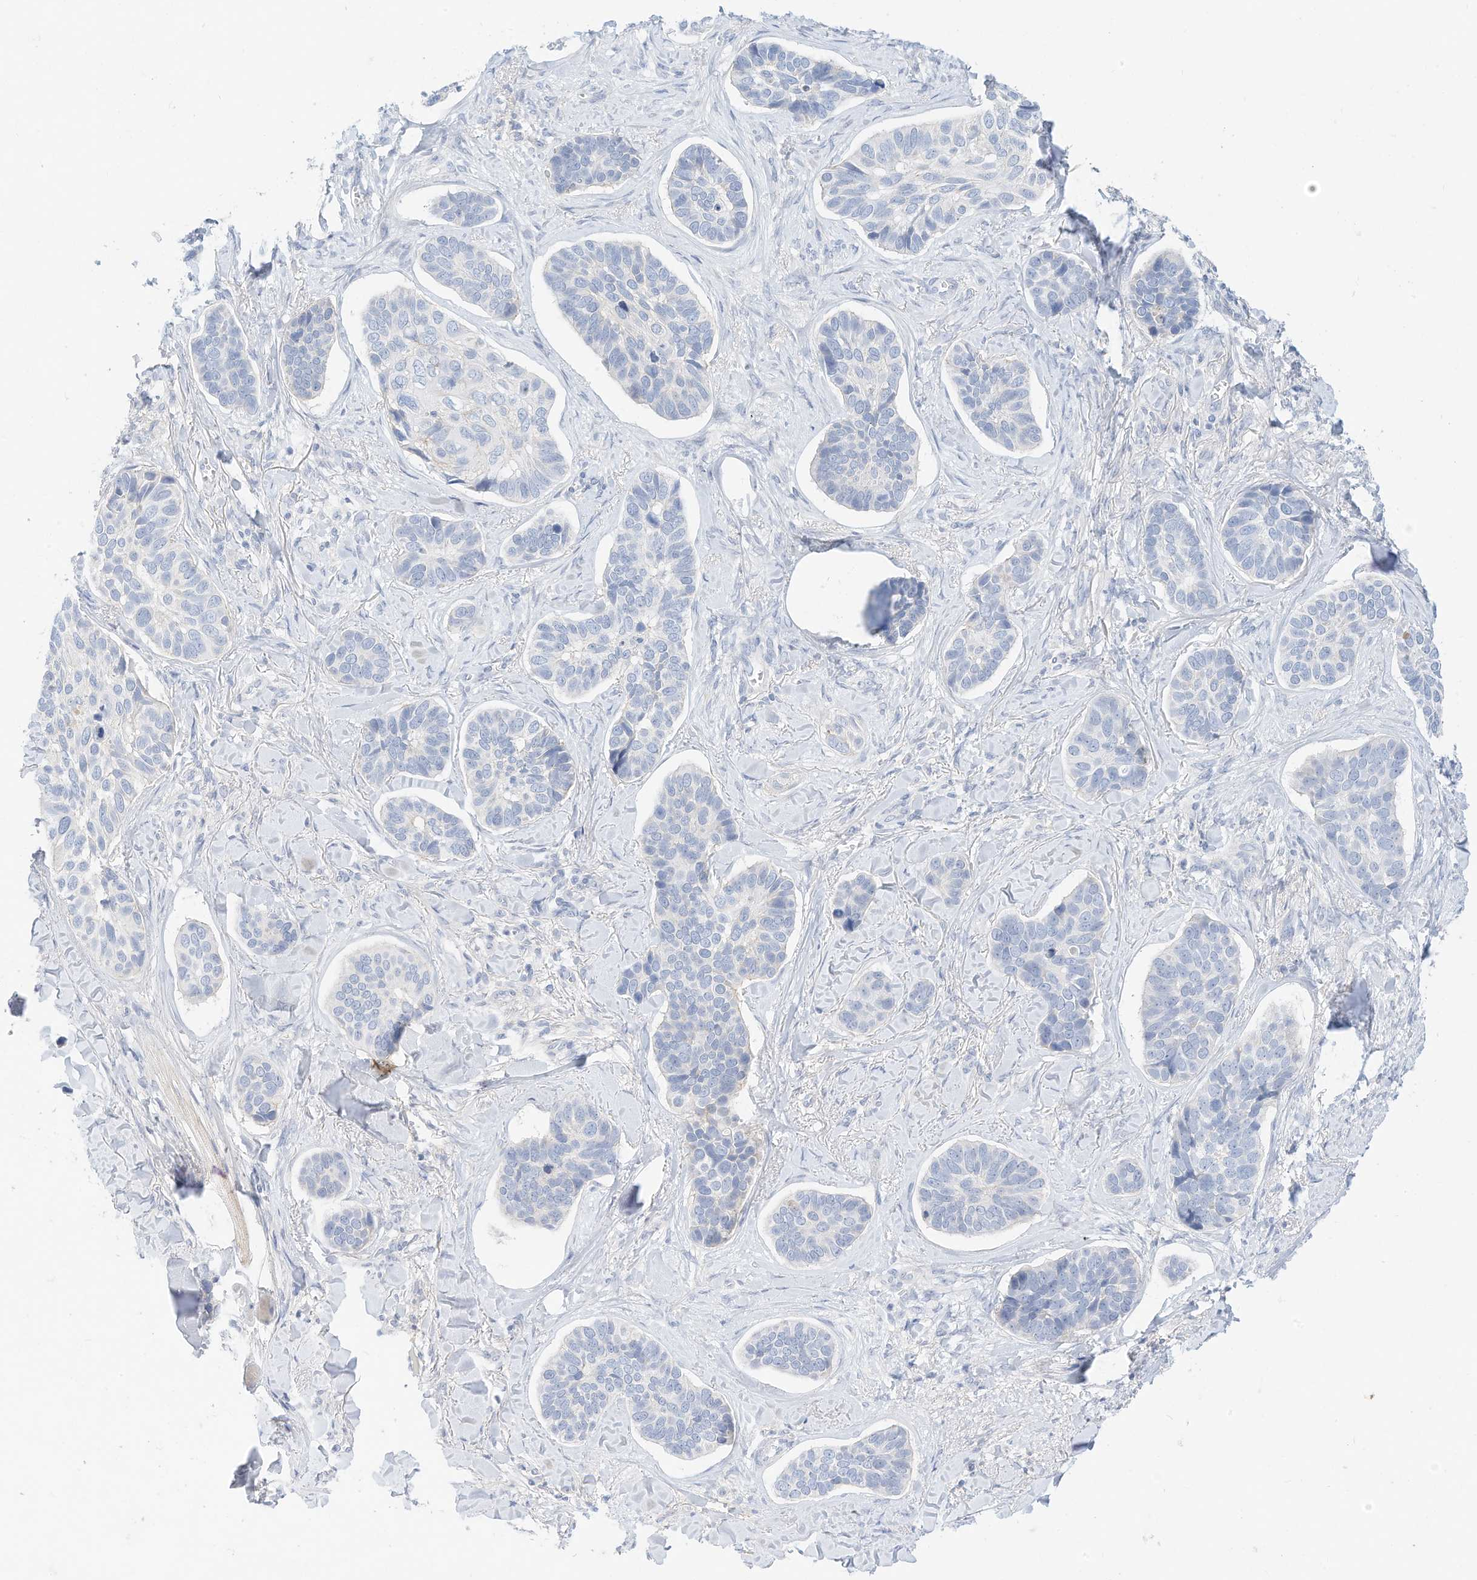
{"staining": {"intensity": "negative", "quantity": "none", "location": "none"}, "tissue": "skin cancer", "cell_type": "Tumor cells", "image_type": "cancer", "snomed": [{"axis": "morphology", "description": "Basal cell carcinoma"}, {"axis": "topography", "description": "Skin"}], "caption": "Skin basal cell carcinoma was stained to show a protein in brown. There is no significant staining in tumor cells.", "gene": "SPOCD1", "patient": {"sex": "male", "age": 62}}